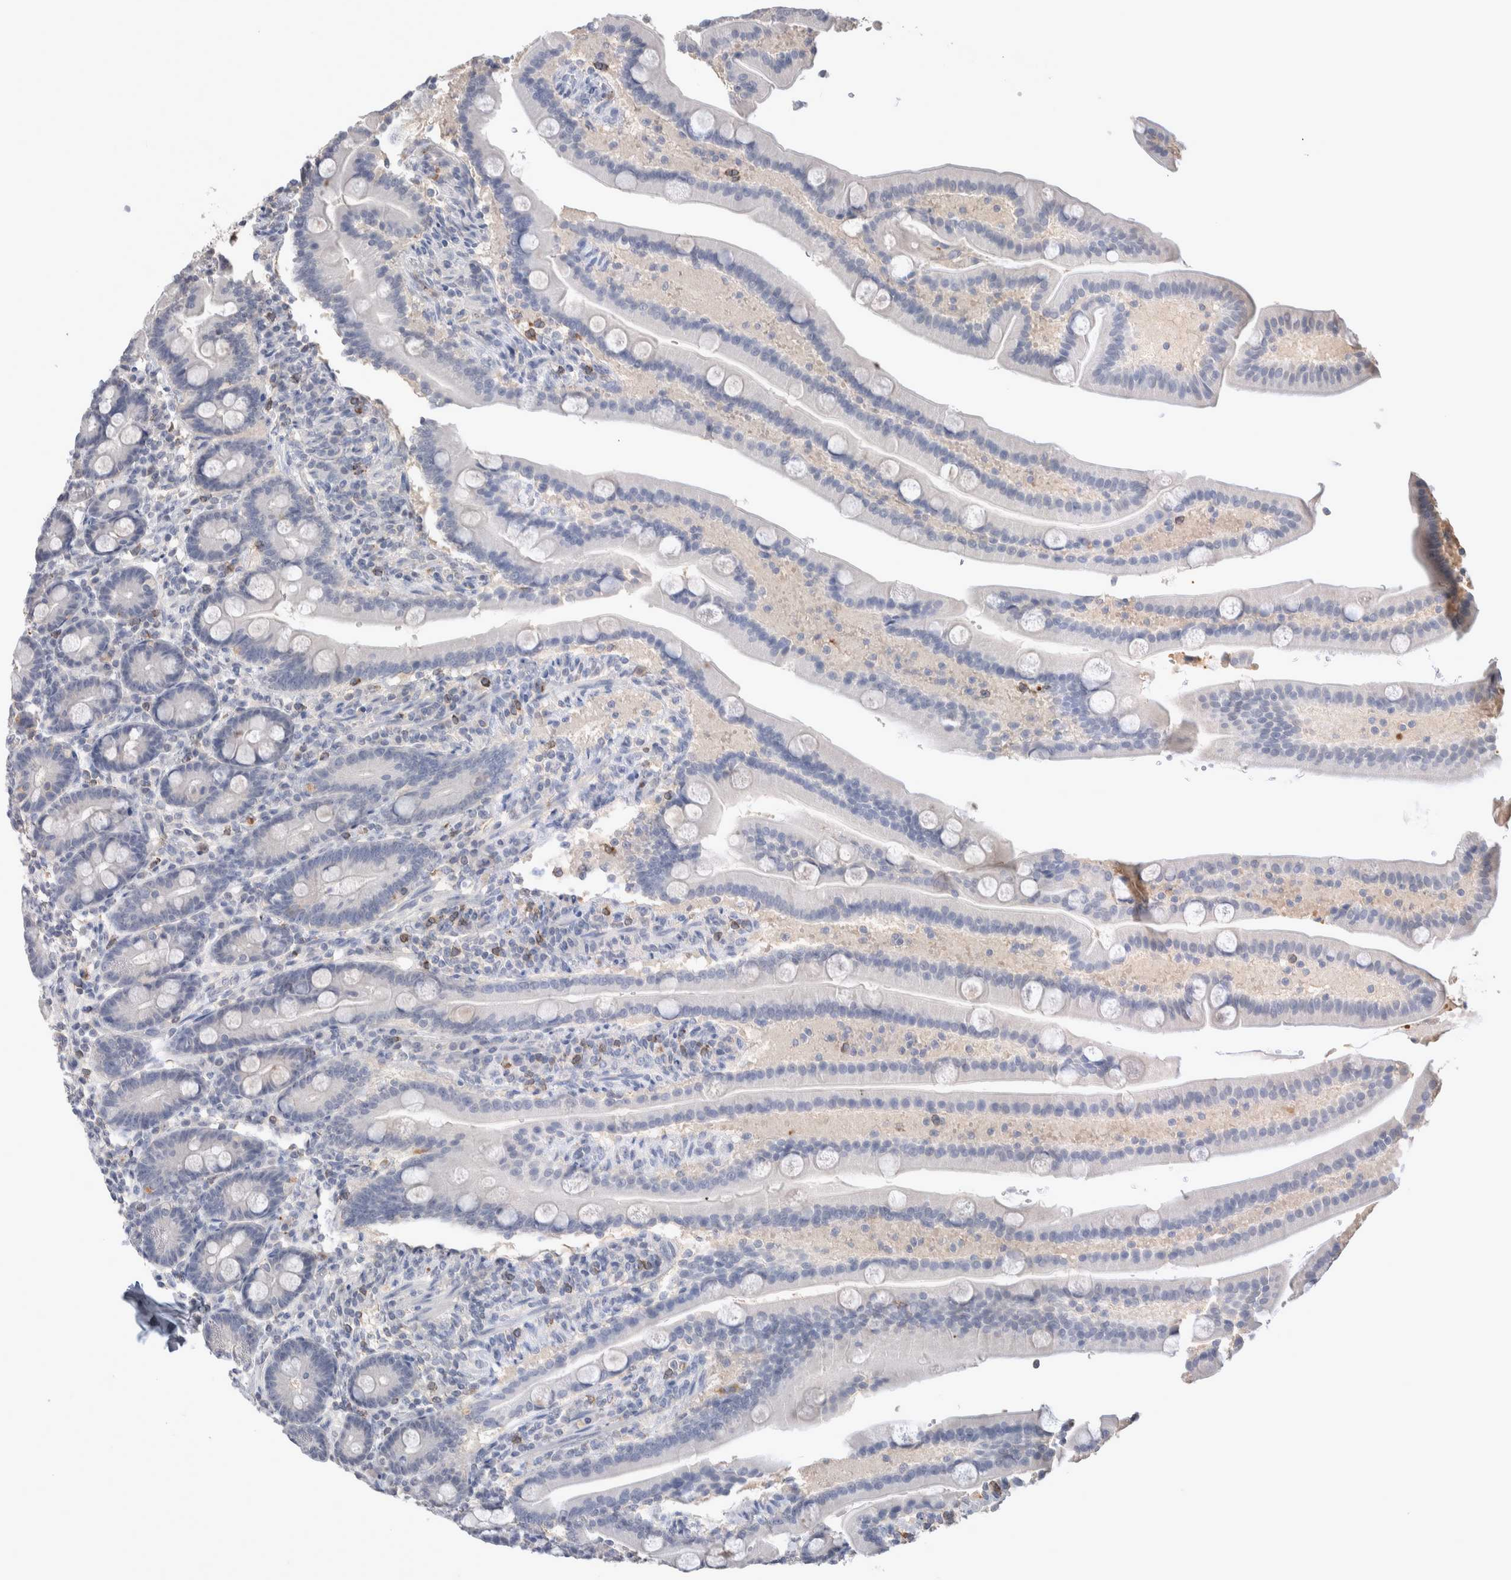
{"staining": {"intensity": "negative", "quantity": "none", "location": "none"}, "tissue": "duodenum", "cell_type": "Glandular cells", "image_type": "normal", "snomed": [{"axis": "morphology", "description": "Normal tissue, NOS"}, {"axis": "topography", "description": "Duodenum"}], "caption": "High power microscopy photomicrograph of an immunohistochemistry (IHC) micrograph of unremarkable duodenum, revealing no significant expression in glandular cells.", "gene": "FFAR2", "patient": {"sex": "male", "age": 54}}